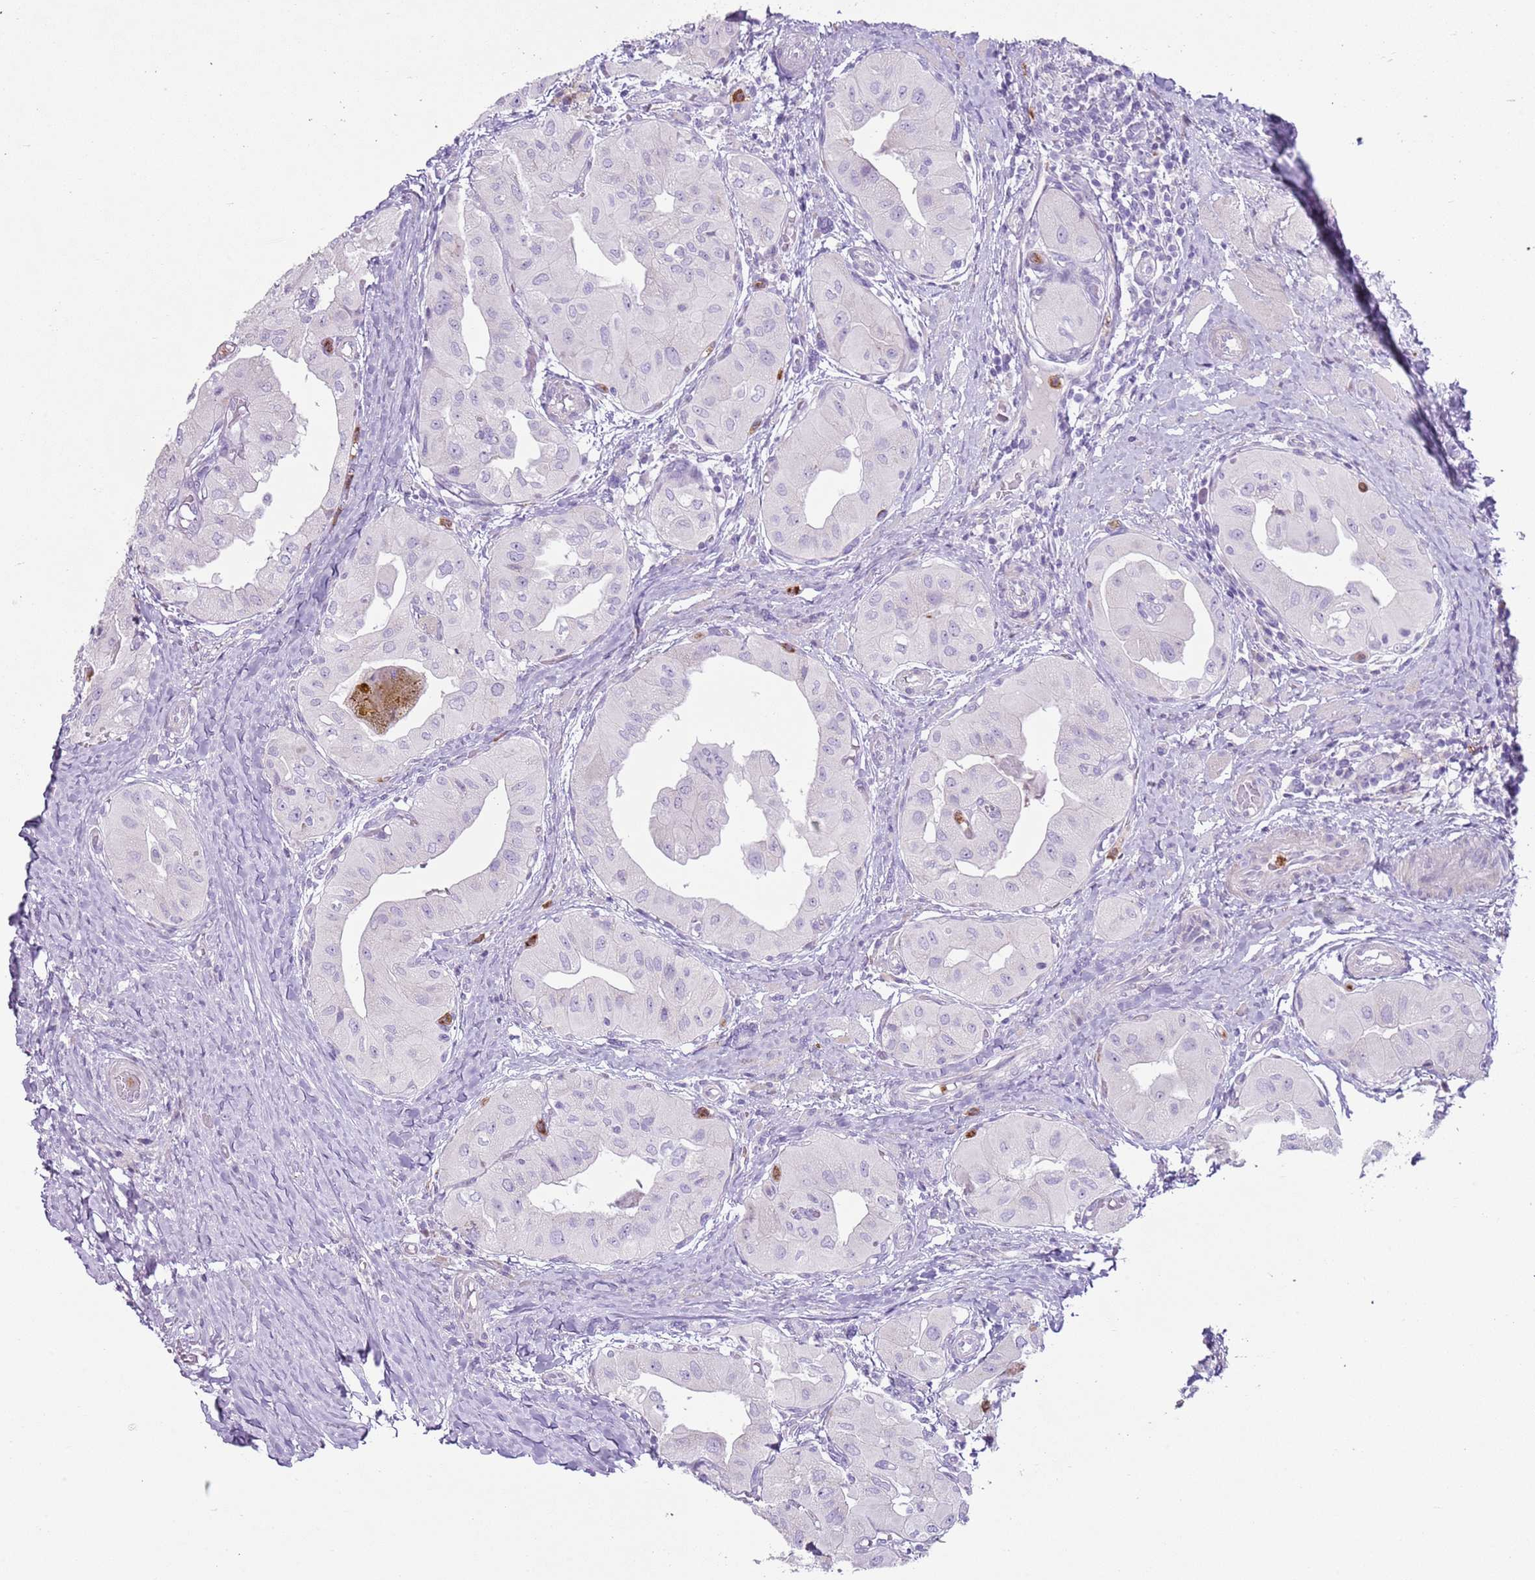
{"staining": {"intensity": "negative", "quantity": "none", "location": "none"}, "tissue": "thyroid cancer", "cell_type": "Tumor cells", "image_type": "cancer", "snomed": [{"axis": "morphology", "description": "Papillary adenocarcinoma, NOS"}, {"axis": "topography", "description": "Thyroid gland"}], "caption": "Tumor cells show no significant protein staining in thyroid papillary adenocarcinoma.", "gene": "CD177", "patient": {"sex": "female", "age": 59}}